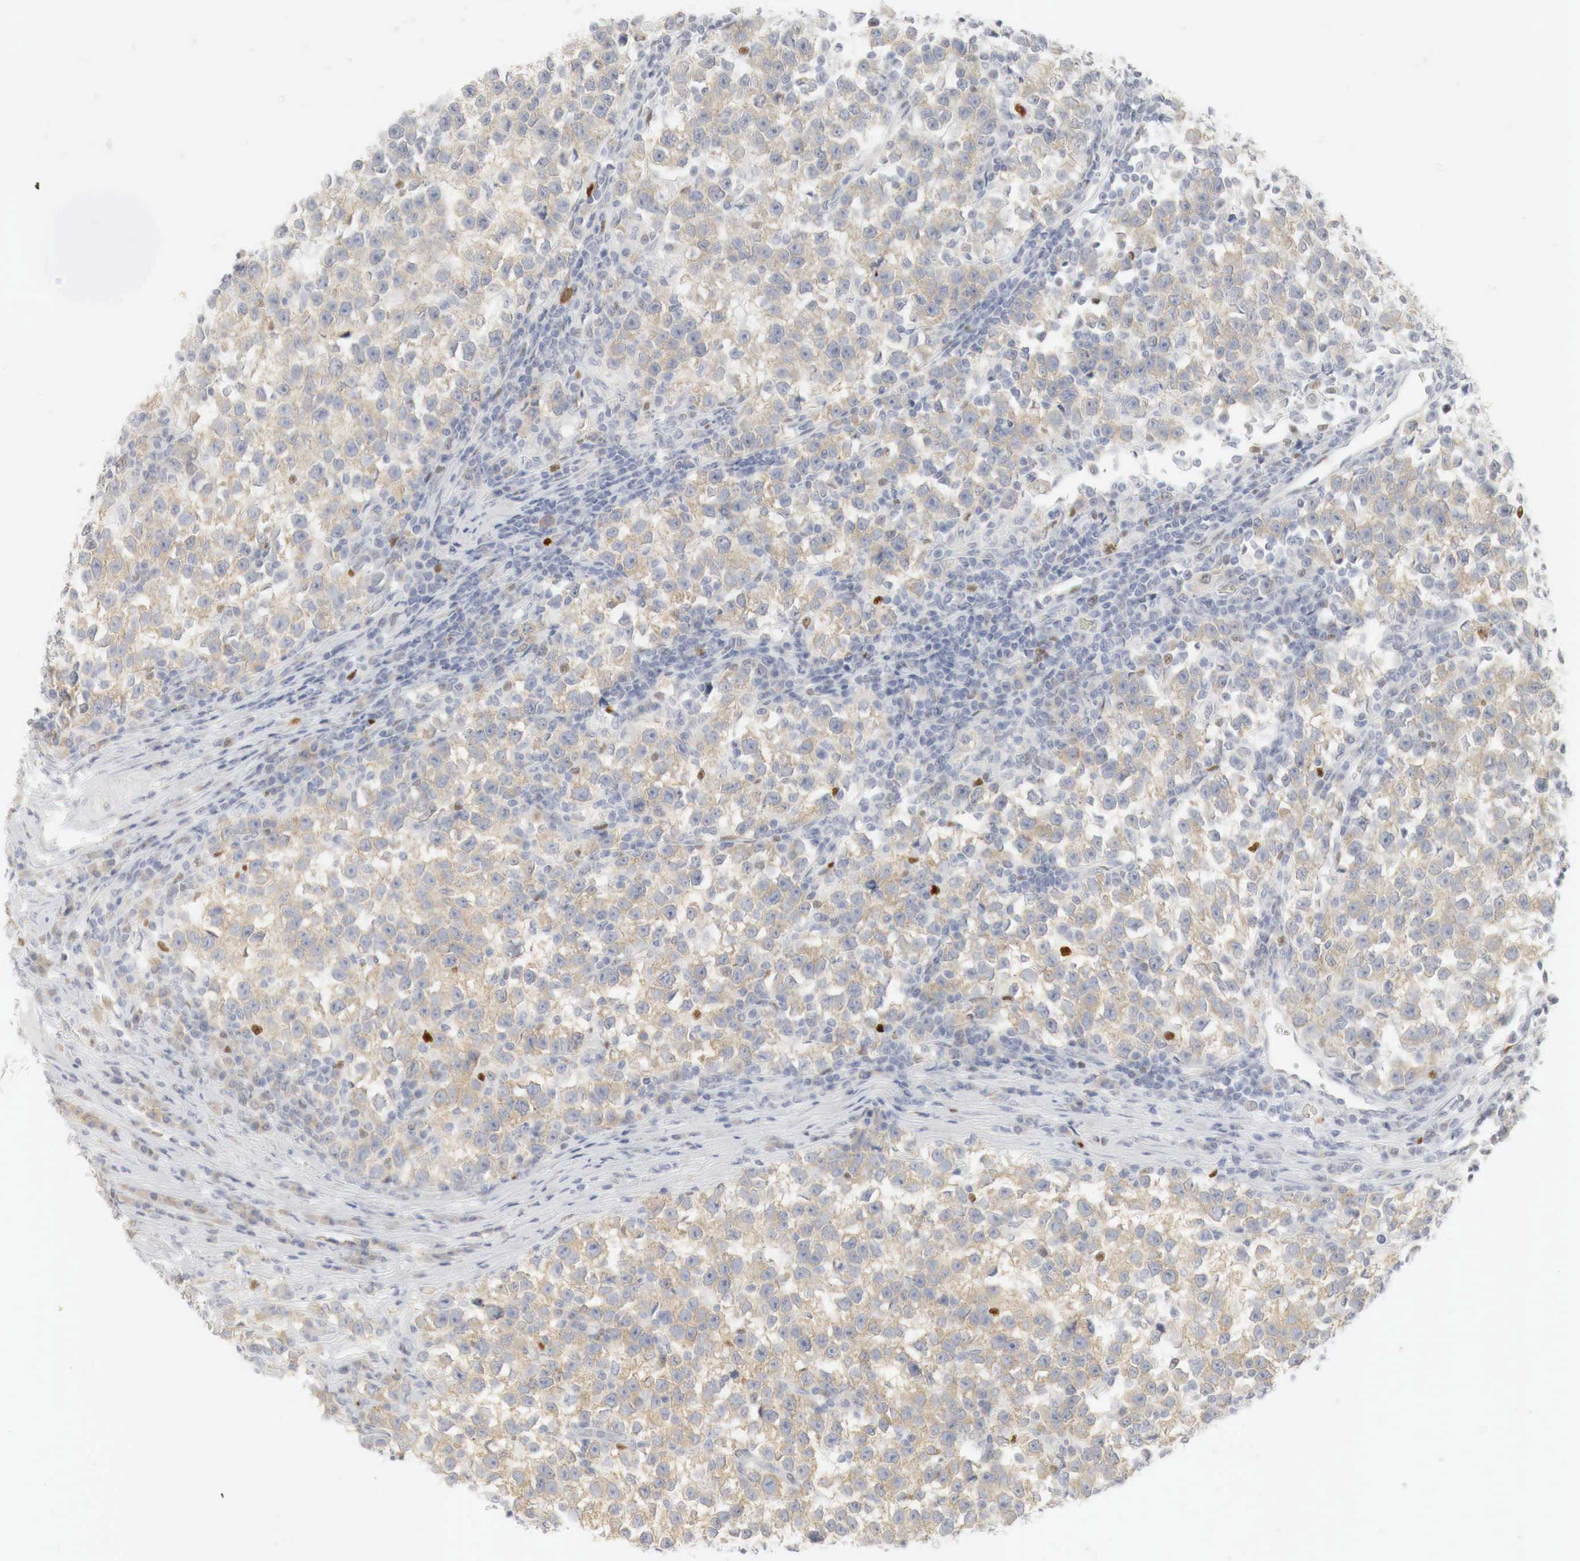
{"staining": {"intensity": "weak", "quantity": "25%-75%", "location": "cytoplasmic/membranous"}, "tissue": "testis cancer", "cell_type": "Tumor cells", "image_type": "cancer", "snomed": [{"axis": "morphology", "description": "Seminoma, NOS"}, {"axis": "topography", "description": "Testis"}], "caption": "Protein positivity by immunohistochemistry shows weak cytoplasmic/membranous expression in approximately 25%-75% of tumor cells in testis seminoma.", "gene": "TP63", "patient": {"sex": "male", "age": 43}}